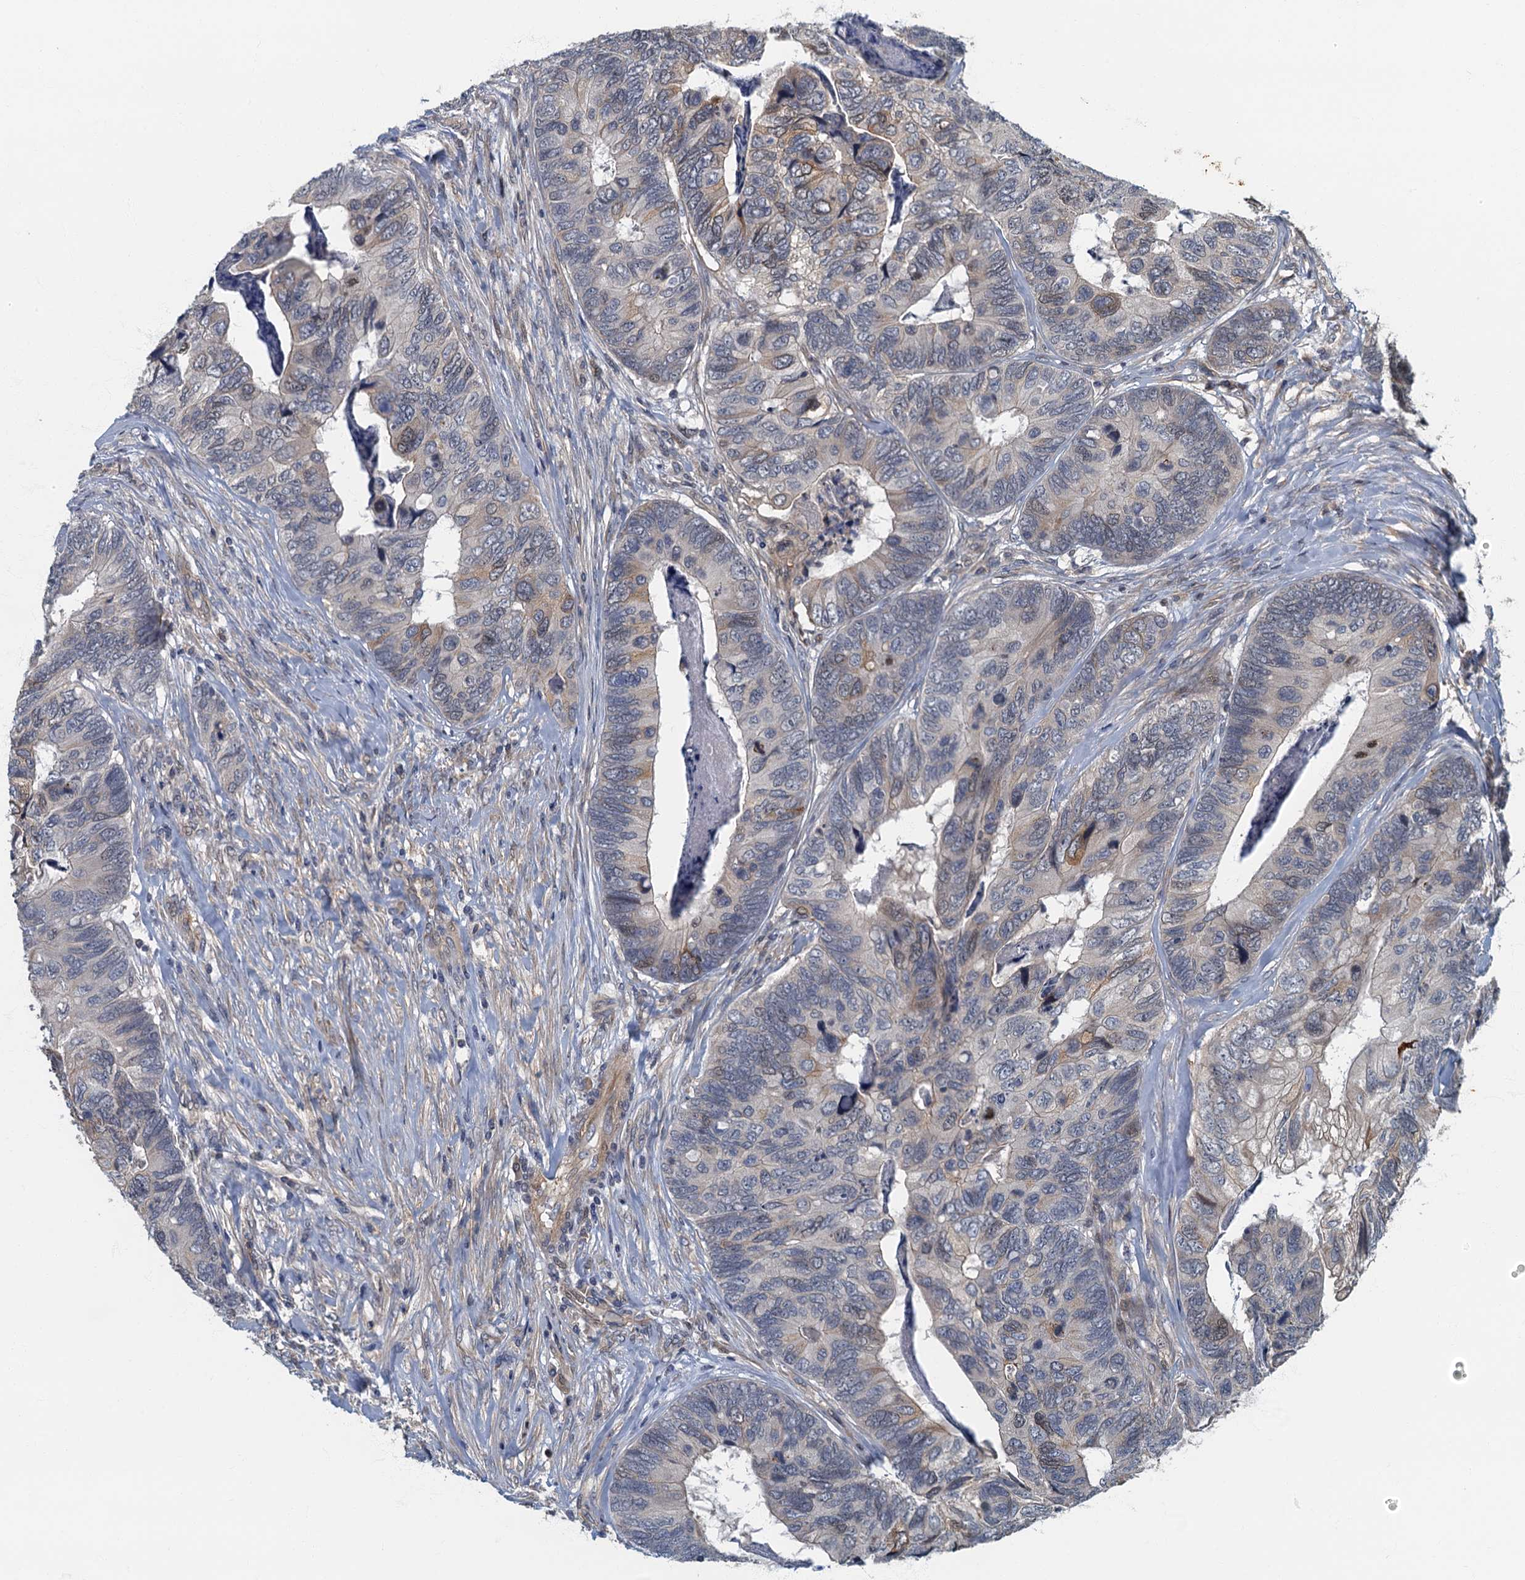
{"staining": {"intensity": "weak", "quantity": "<25%", "location": "cytoplasmic/membranous"}, "tissue": "colorectal cancer", "cell_type": "Tumor cells", "image_type": "cancer", "snomed": [{"axis": "morphology", "description": "Adenocarcinoma, NOS"}, {"axis": "topography", "description": "Colon"}], "caption": "IHC image of neoplastic tissue: human adenocarcinoma (colorectal) stained with DAB demonstrates no significant protein positivity in tumor cells.", "gene": "CKAP2L", "patient": {"sex": "female", "age": 67}}